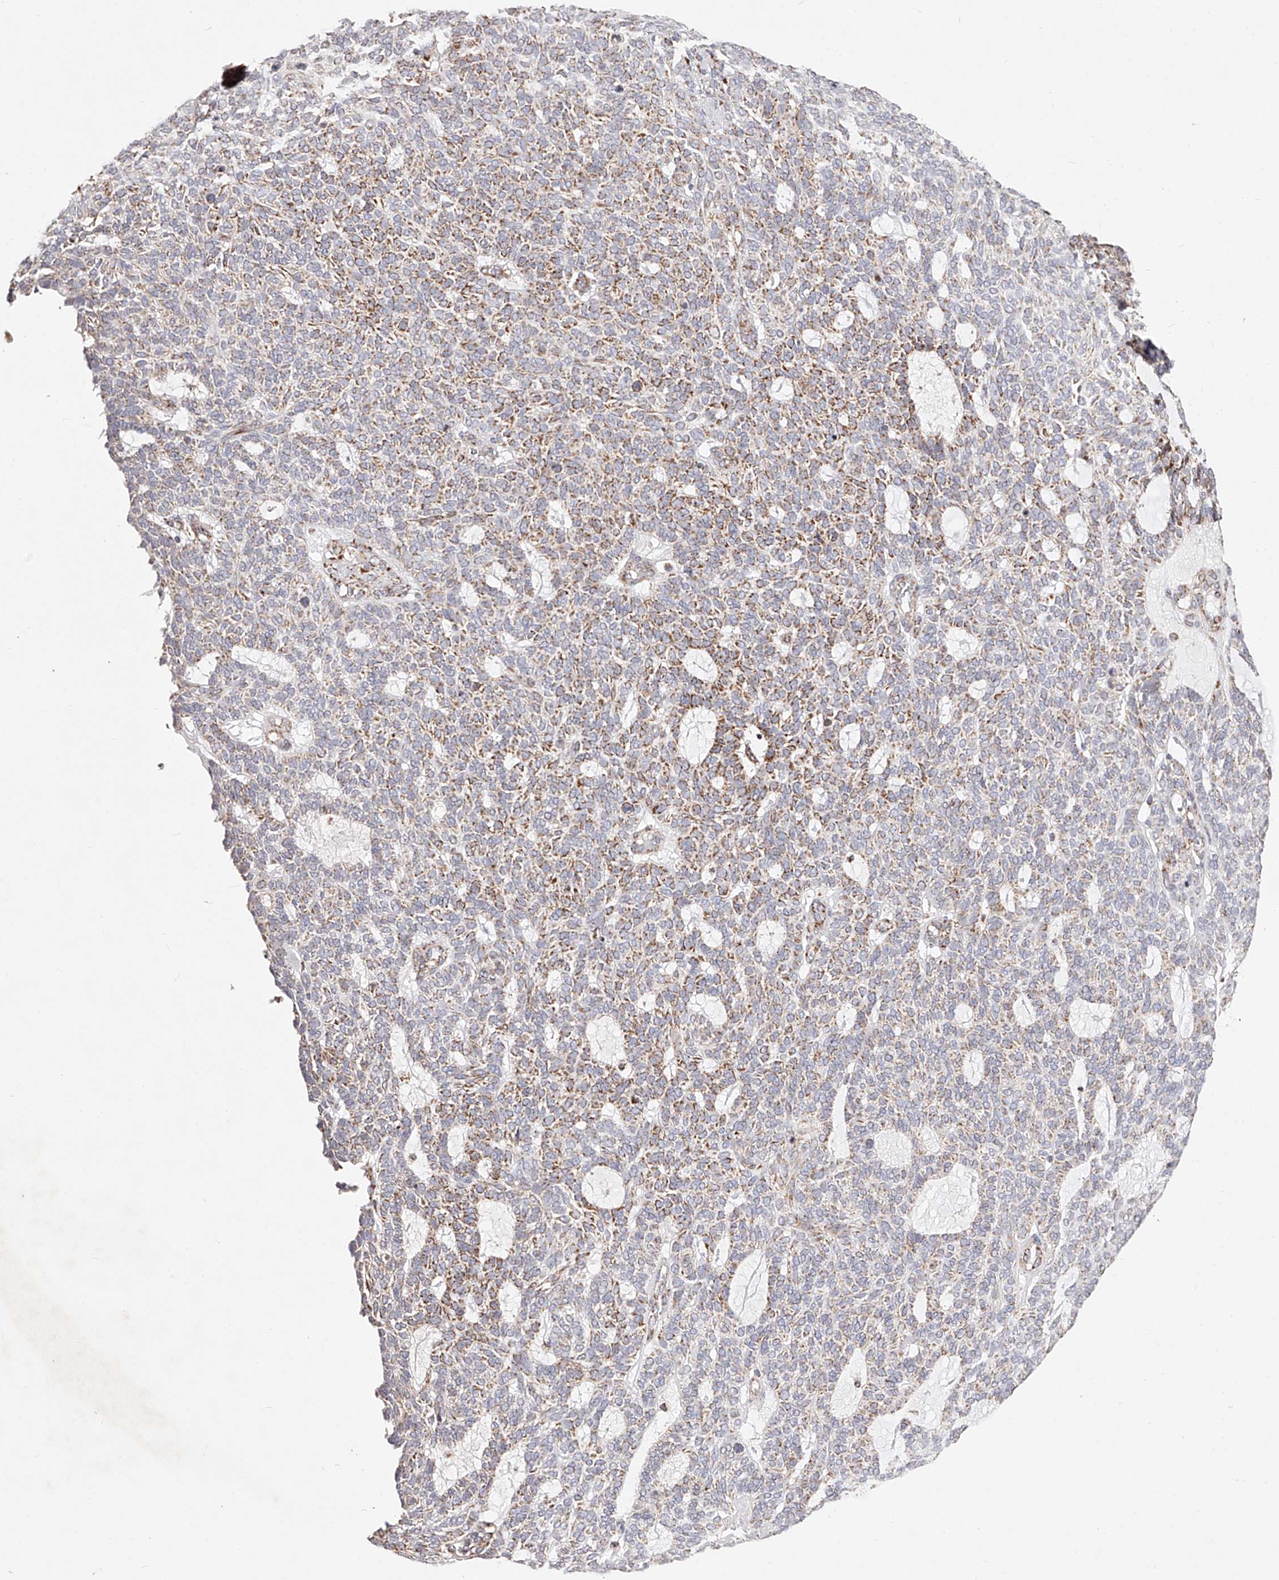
{"staining": {"intensity": "moderate", "quantity": "25%-75%", "location": "cytoplasmic/membranous"}, "tissue": "skin cancer", "cell_type": "Tumor cells", "image_type": "cancer", "snomed": [{"axis": "morphology", "description": "Squamous cell carcinoma, NOS"}, {"axis": "topography", "description": "Skin"}], "caption": "This micrograph displays skin cancer stained with immunohistochemistry (IHC) to label a protein in brown. The cytoplasmic/membranous of tumor cells show moderate positivity for the protein. Nuclei are counter-stained blue.", "gene": "NDUFV3", "patient": {"sex": "female", "age": 90}}